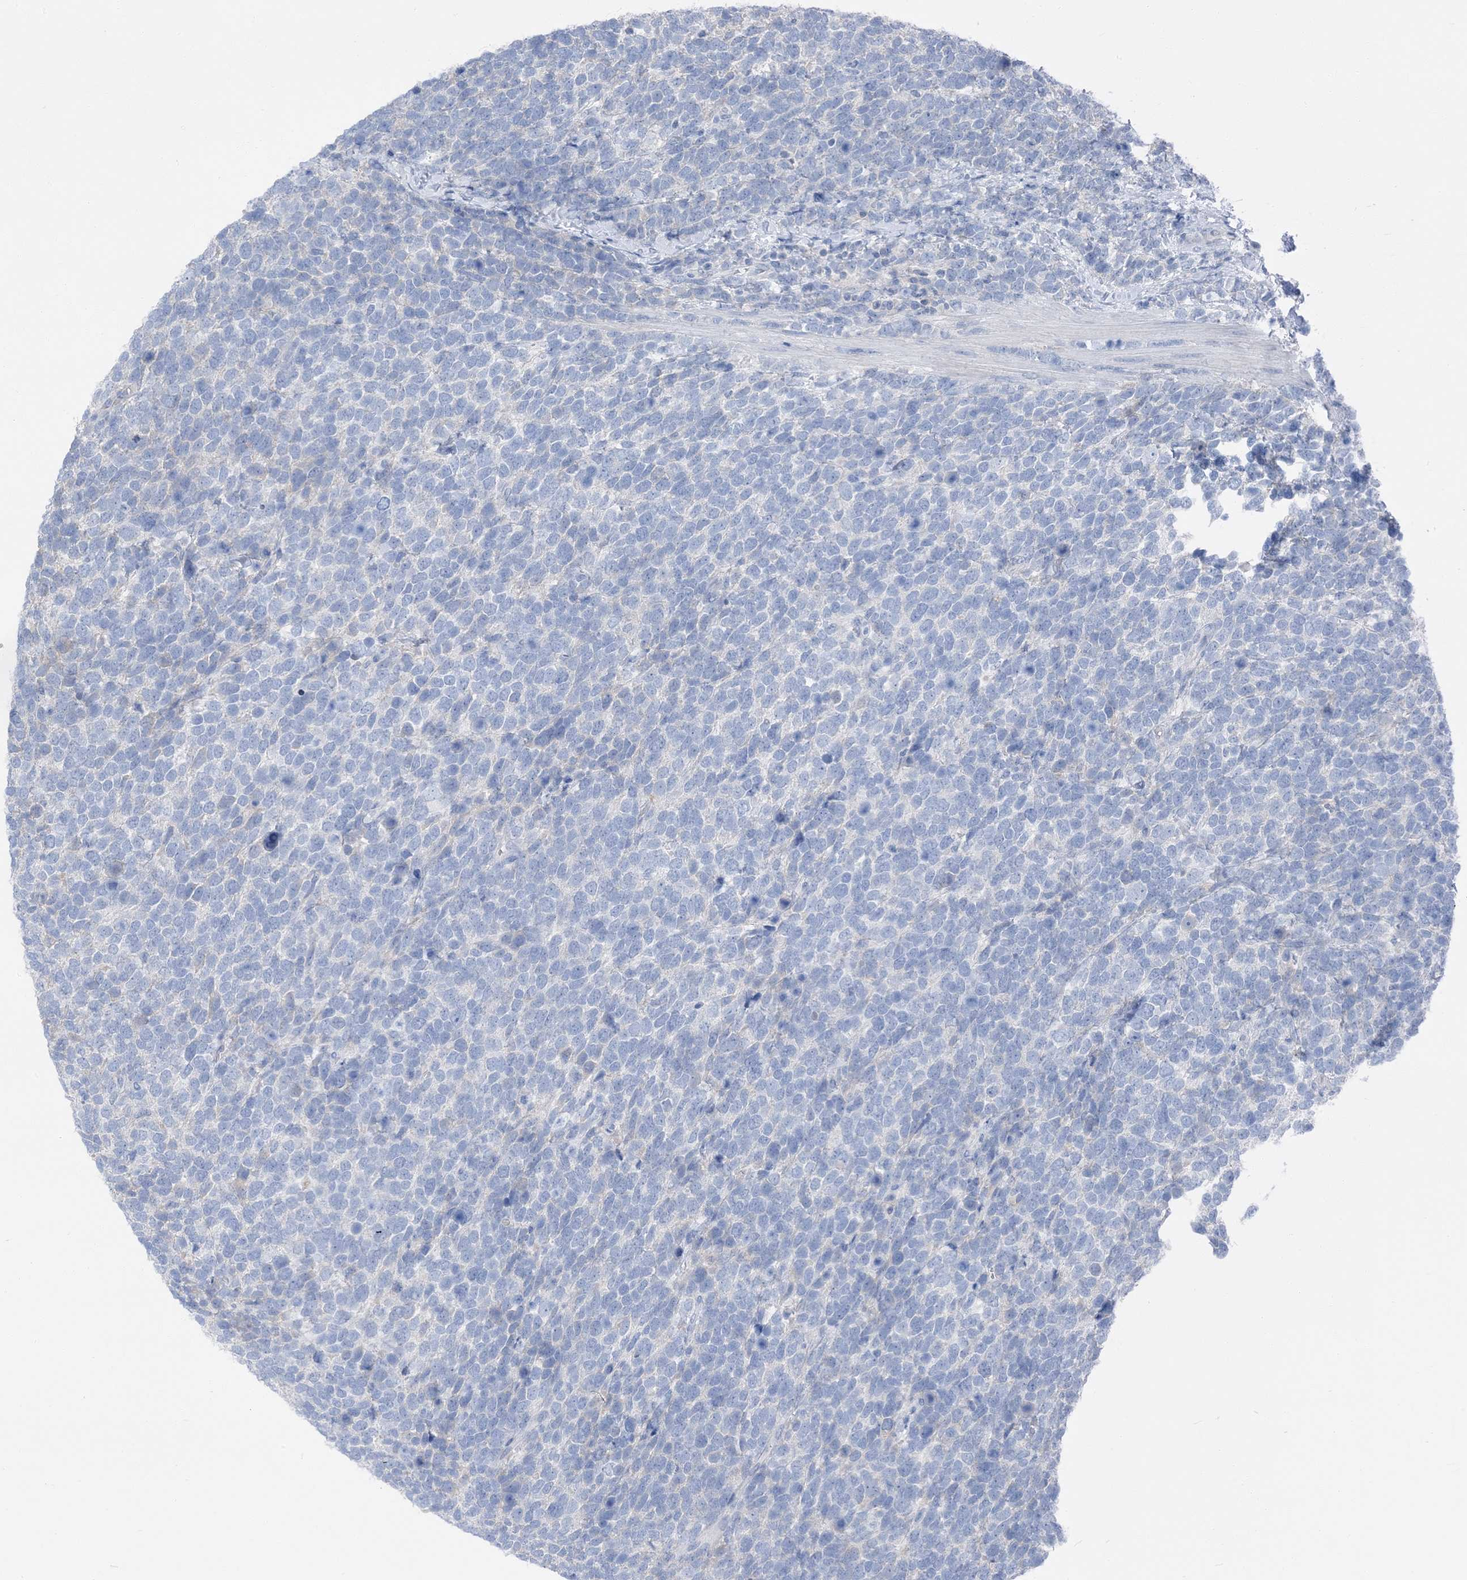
{"staining": {"intensity": "negative", "quantity": "none", "location": "none"}, "tissue": "urothelial cancer", "cell_type": "Tumor cells", "image_type": "cancer", "snomed": [{"axis": "morphology", "description": "Urothelial carcinoma, High grade"}, {"axis": "topography", "description": "Urinary bladder"}], "caption": "The histopathology image reveals no staining of tumor cells in urothelial cancer.", "gene": "NCOA7", "patient": {"sex": "female", "age": 82}}